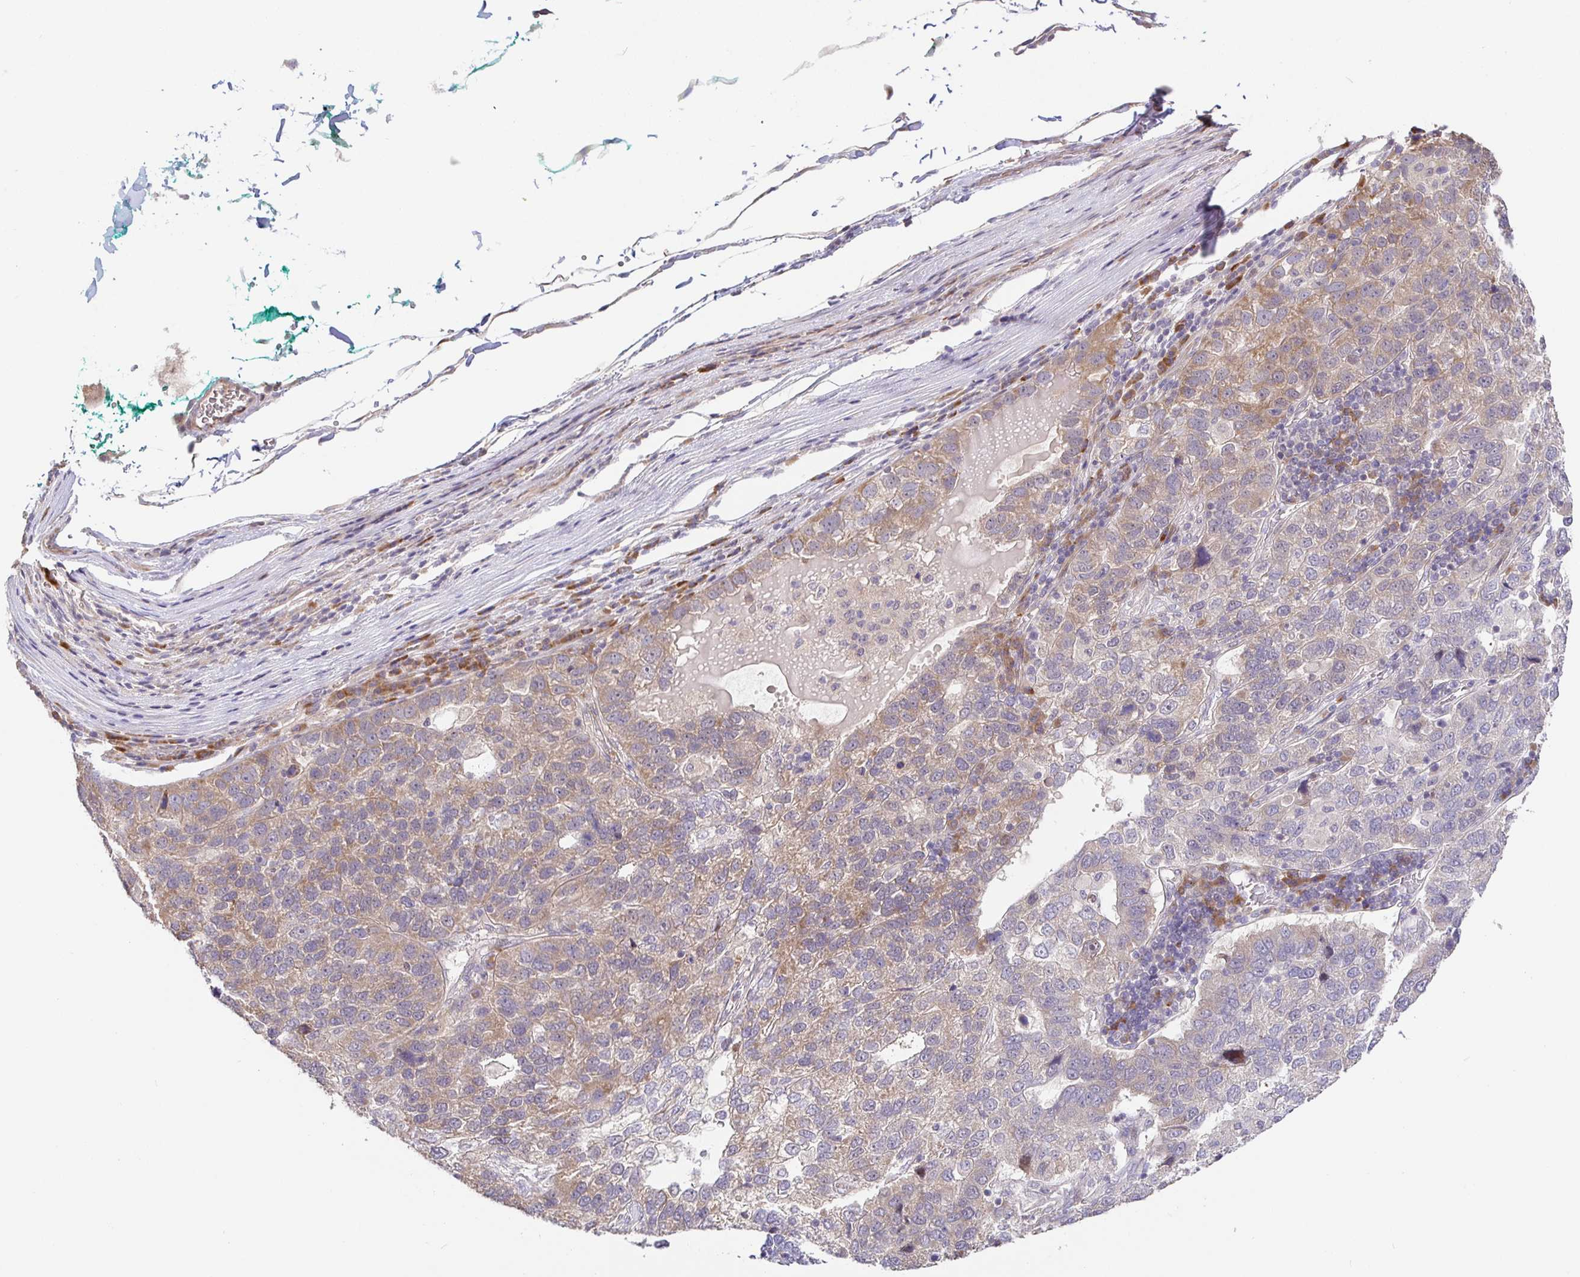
{"staining": {"intensity": "weak", "quantity": "25%-75%", "location": "cytoplasmic/membranous"}, "tissue": "pancreatic cancer", "cell_type": "Tumor cells", "image_type": "cancer", "snomed": [{"axis": "morphology", "description": "Adenocarcinoma, NOS"}, {"axis": "topography", "description": "Pancreas"}], "caption": "Immunohistochemistry (DAB (3,3'-diaminobenzidine)) staining of pancreatic adenocarcinoma displays weak cytoplasmic/membranous protein positivity in about 25%-75% of tumor cells. The protein of interest is stained brown, and the nuclei are stained in blue (DAB IHC with brightfield microscopy, high magnification).", "gene": "ZDHHC11", "patient": {"sex": "female", "age": 61}}